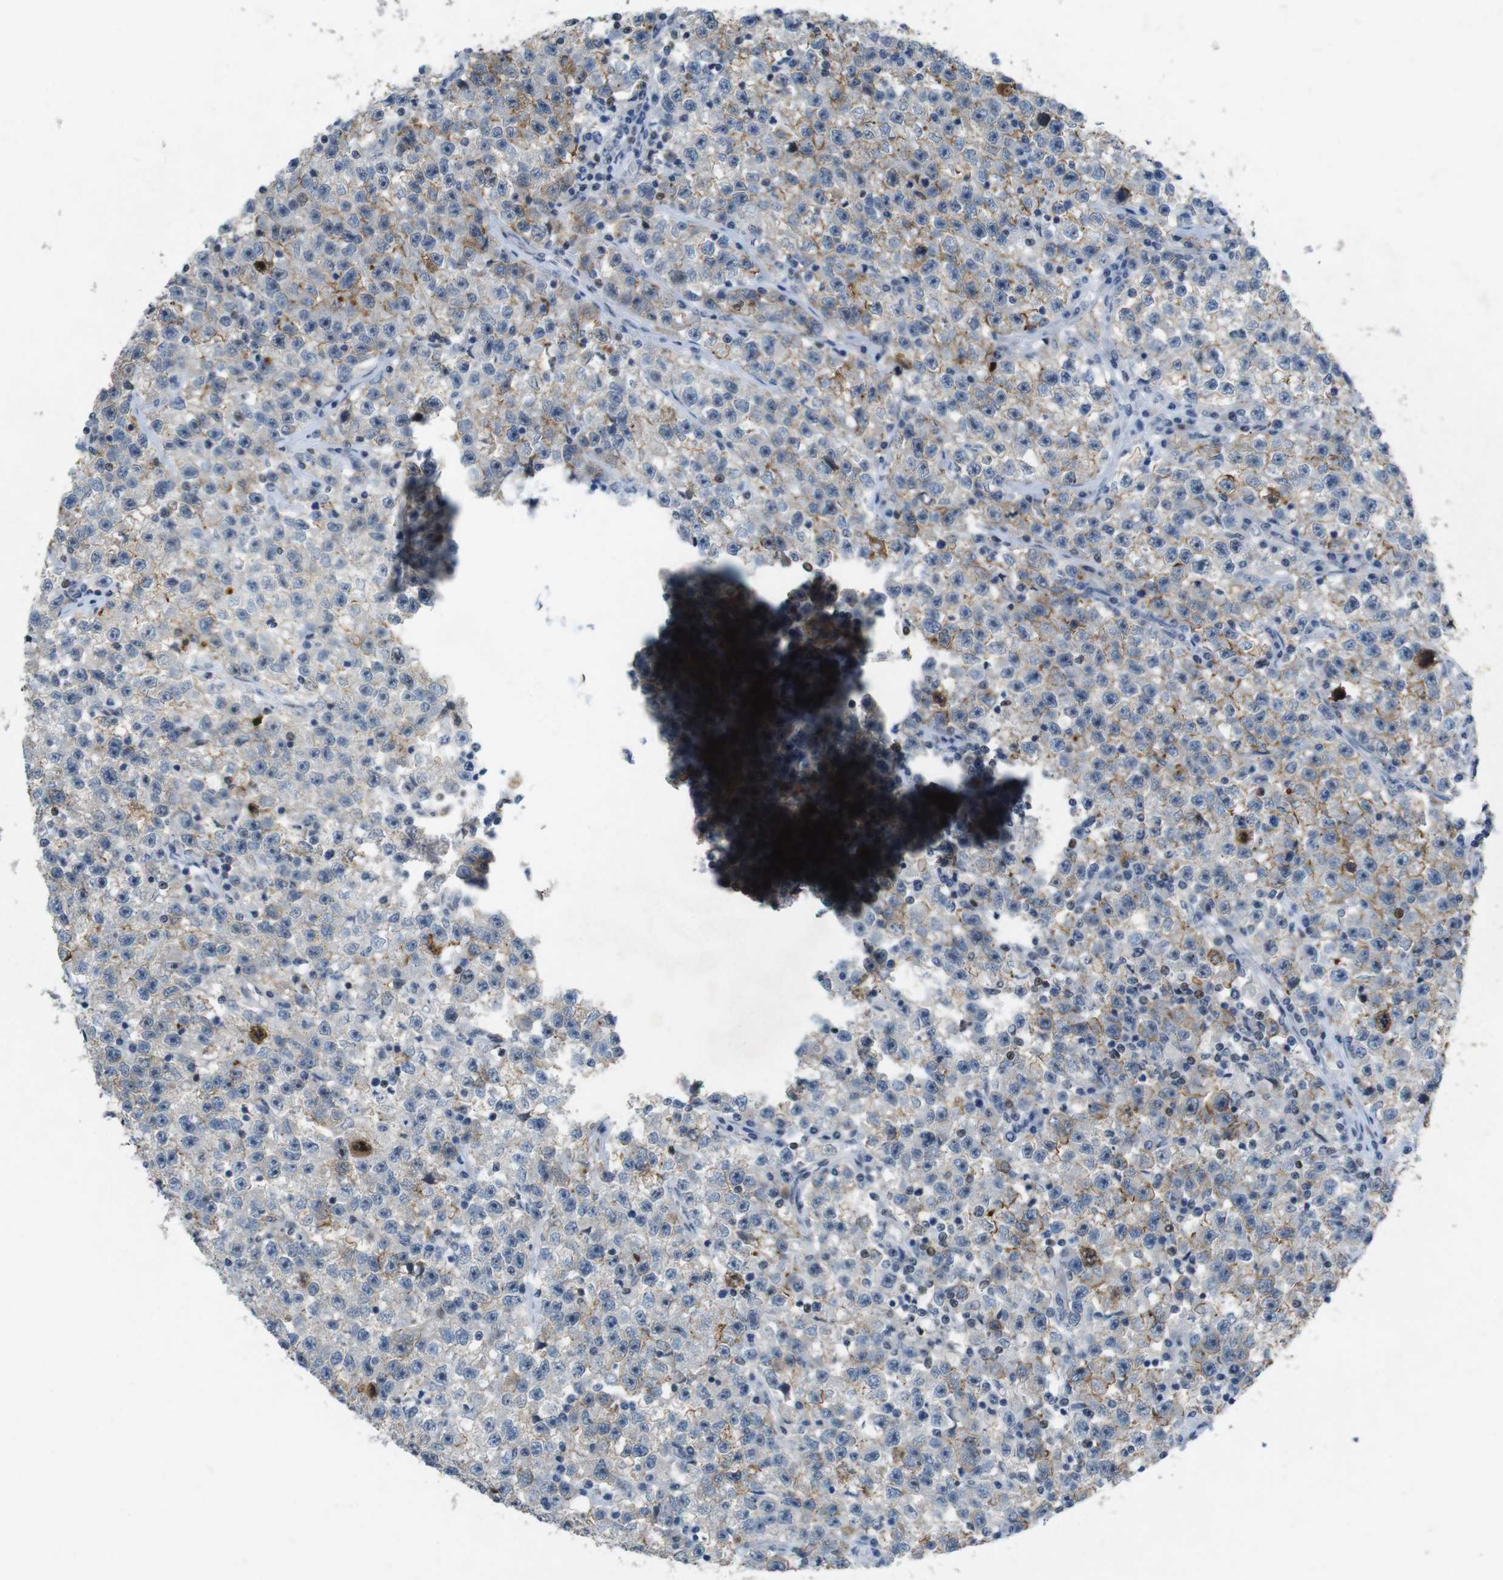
{"staining": {"intensity": "weak", "quantity": "25%-75%", "location": "cytoplasmic/membranous"}, "tissue": "testis cancer", "cell_type": "Tumor cells", "image_type": "cancer", "snomed": [{"axis": "morphology", "description": "Seminoma, NOS"}, {"axis": "topography", "description": "Testis"}], "caption": "Protein analysis of testis seminoma tissue exhibits weak cytoplasmic/membranous staining in about 25%-75% of tumor cells.", "gene": "TJP3", "patient": {"sex": "male", "age": 22}}